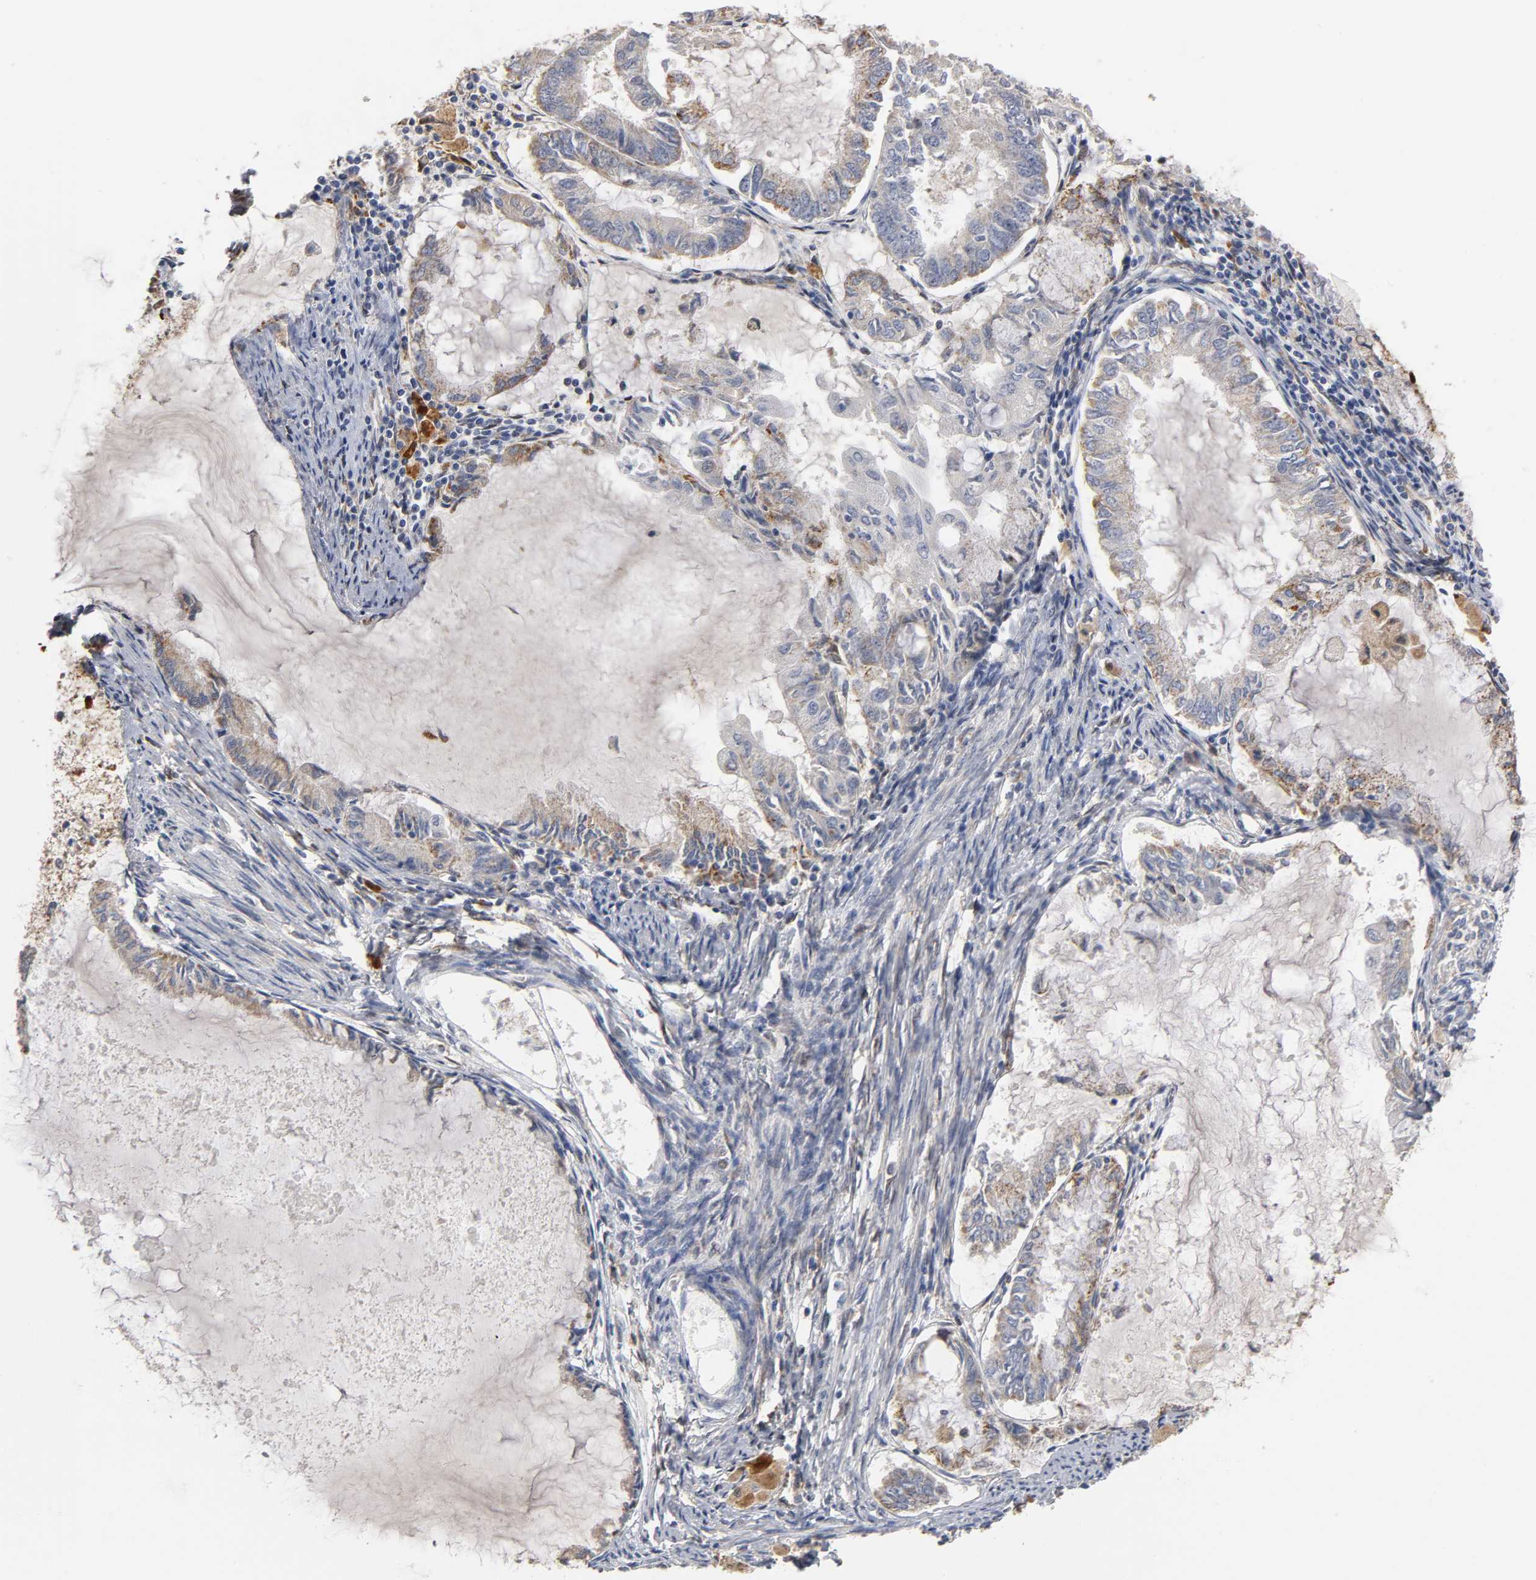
{"staining": {"intensity": "moderate", "quantity": "25%-75%", "location": "cytoplasmic/membranous"}, "tissue": "endometrial cancer", "cell_type": "Tumor cells", "image_type": "cancer", "snomed": [{"axis": "morphology", "description": "Adenocarcinoma, NOS"}, {"axis": "topography", "description": "Endometrium"}], "caption": "Moderate cytoplasmic/membranous expression is identified in about 25%-75% of tumor cells in adenocarcinoma (endometrial).", "gene": "ISG15", "patient": {"sex": "female", "age": 86}}